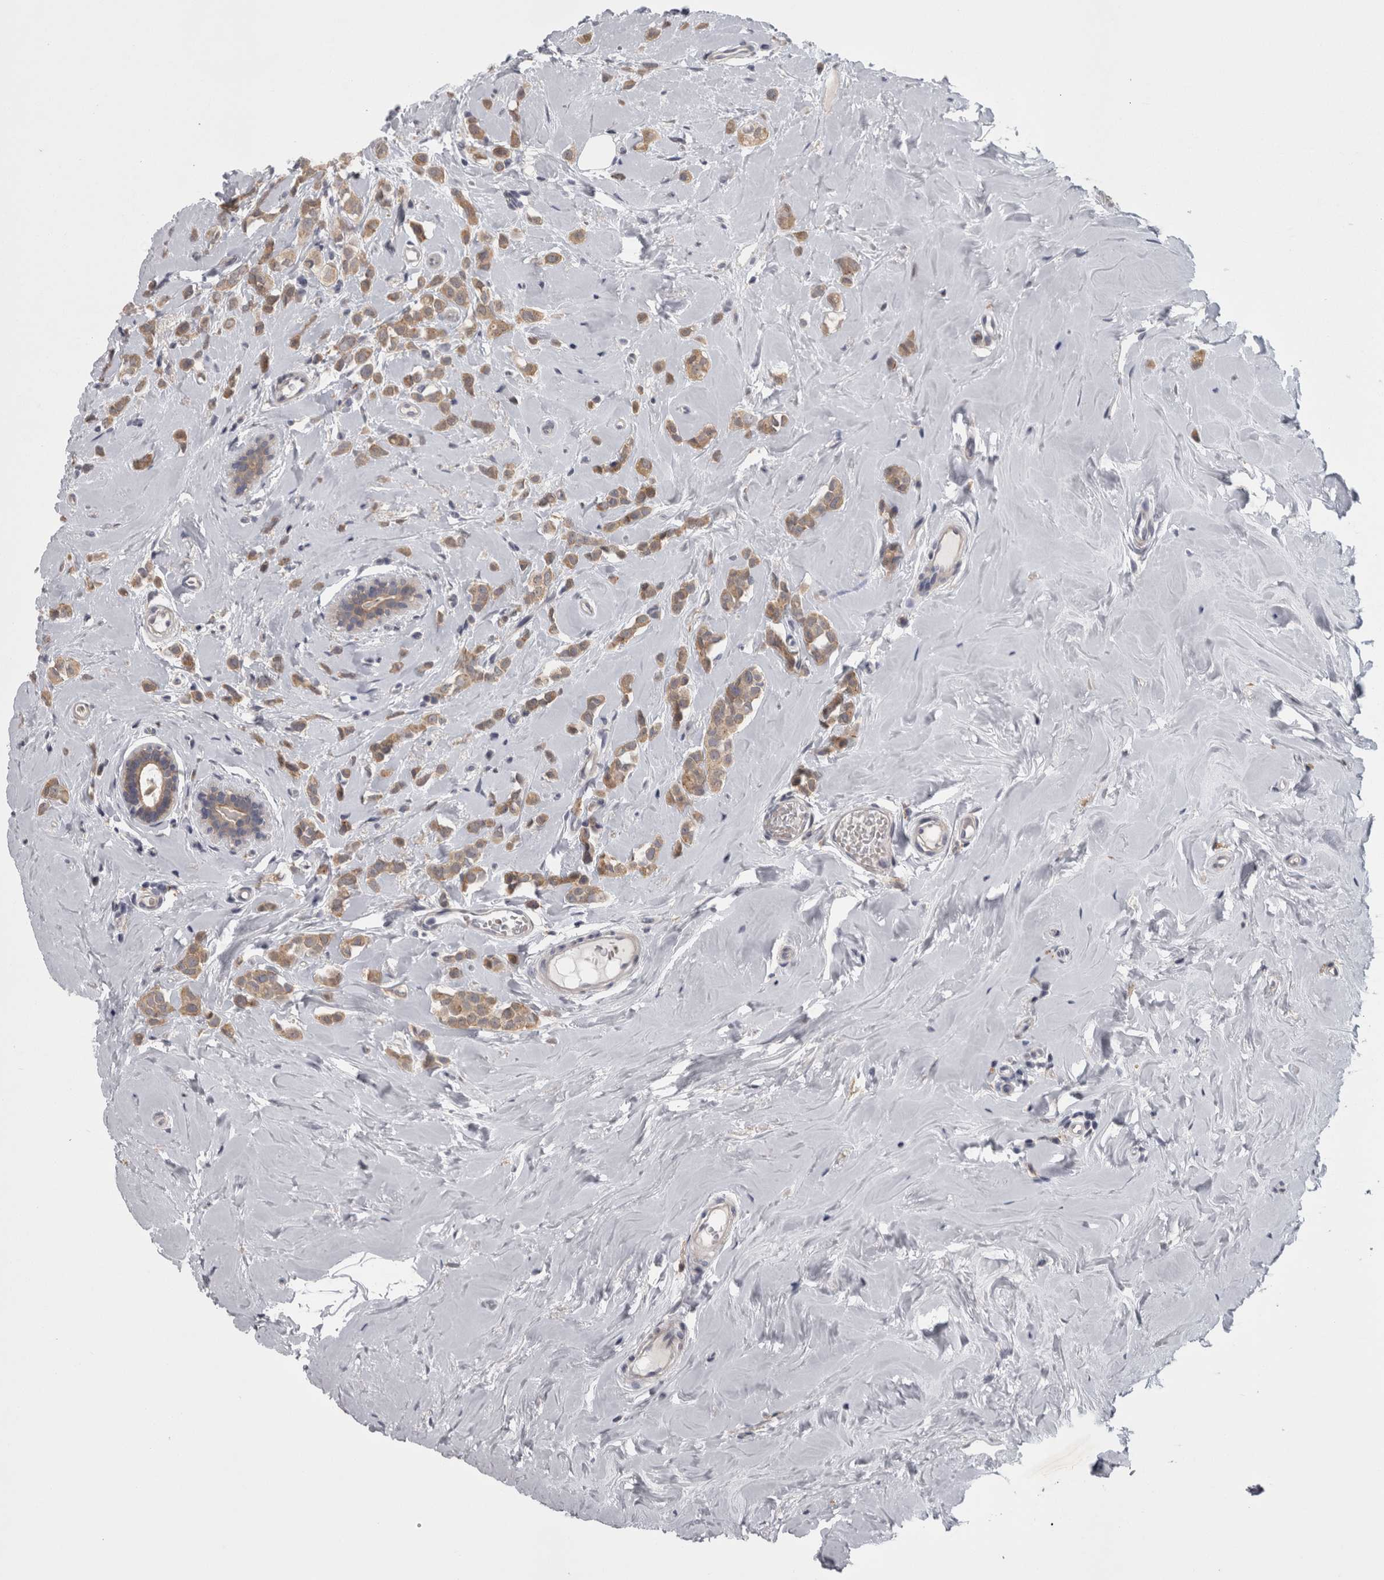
{"staining": {"intensity": "weak", "quantity": ">75%", "location": "cytoplasmic/membranous"}, "tissue": "breast cancer", "cell_type": "Tumor cells", "image_type": "cancer", "snomed": [{"axis": "morphology", "description": "Lobular carcinoma"}, {"axis": "topography", "description": "Breast"}], "caption": "Tumor cells display low levels of weak cytoplasmic/membranous expression in about >75% of cells in human breast cancer (lobular carcinoma). (Stains: DAB (3,3'-diaminobenzidine) in brown, nuclei in blue, Microscopy: brightfield microscopy at high magnification).", "gene": "PRKCI", "patient": {"sex": "female", "age": 47}}